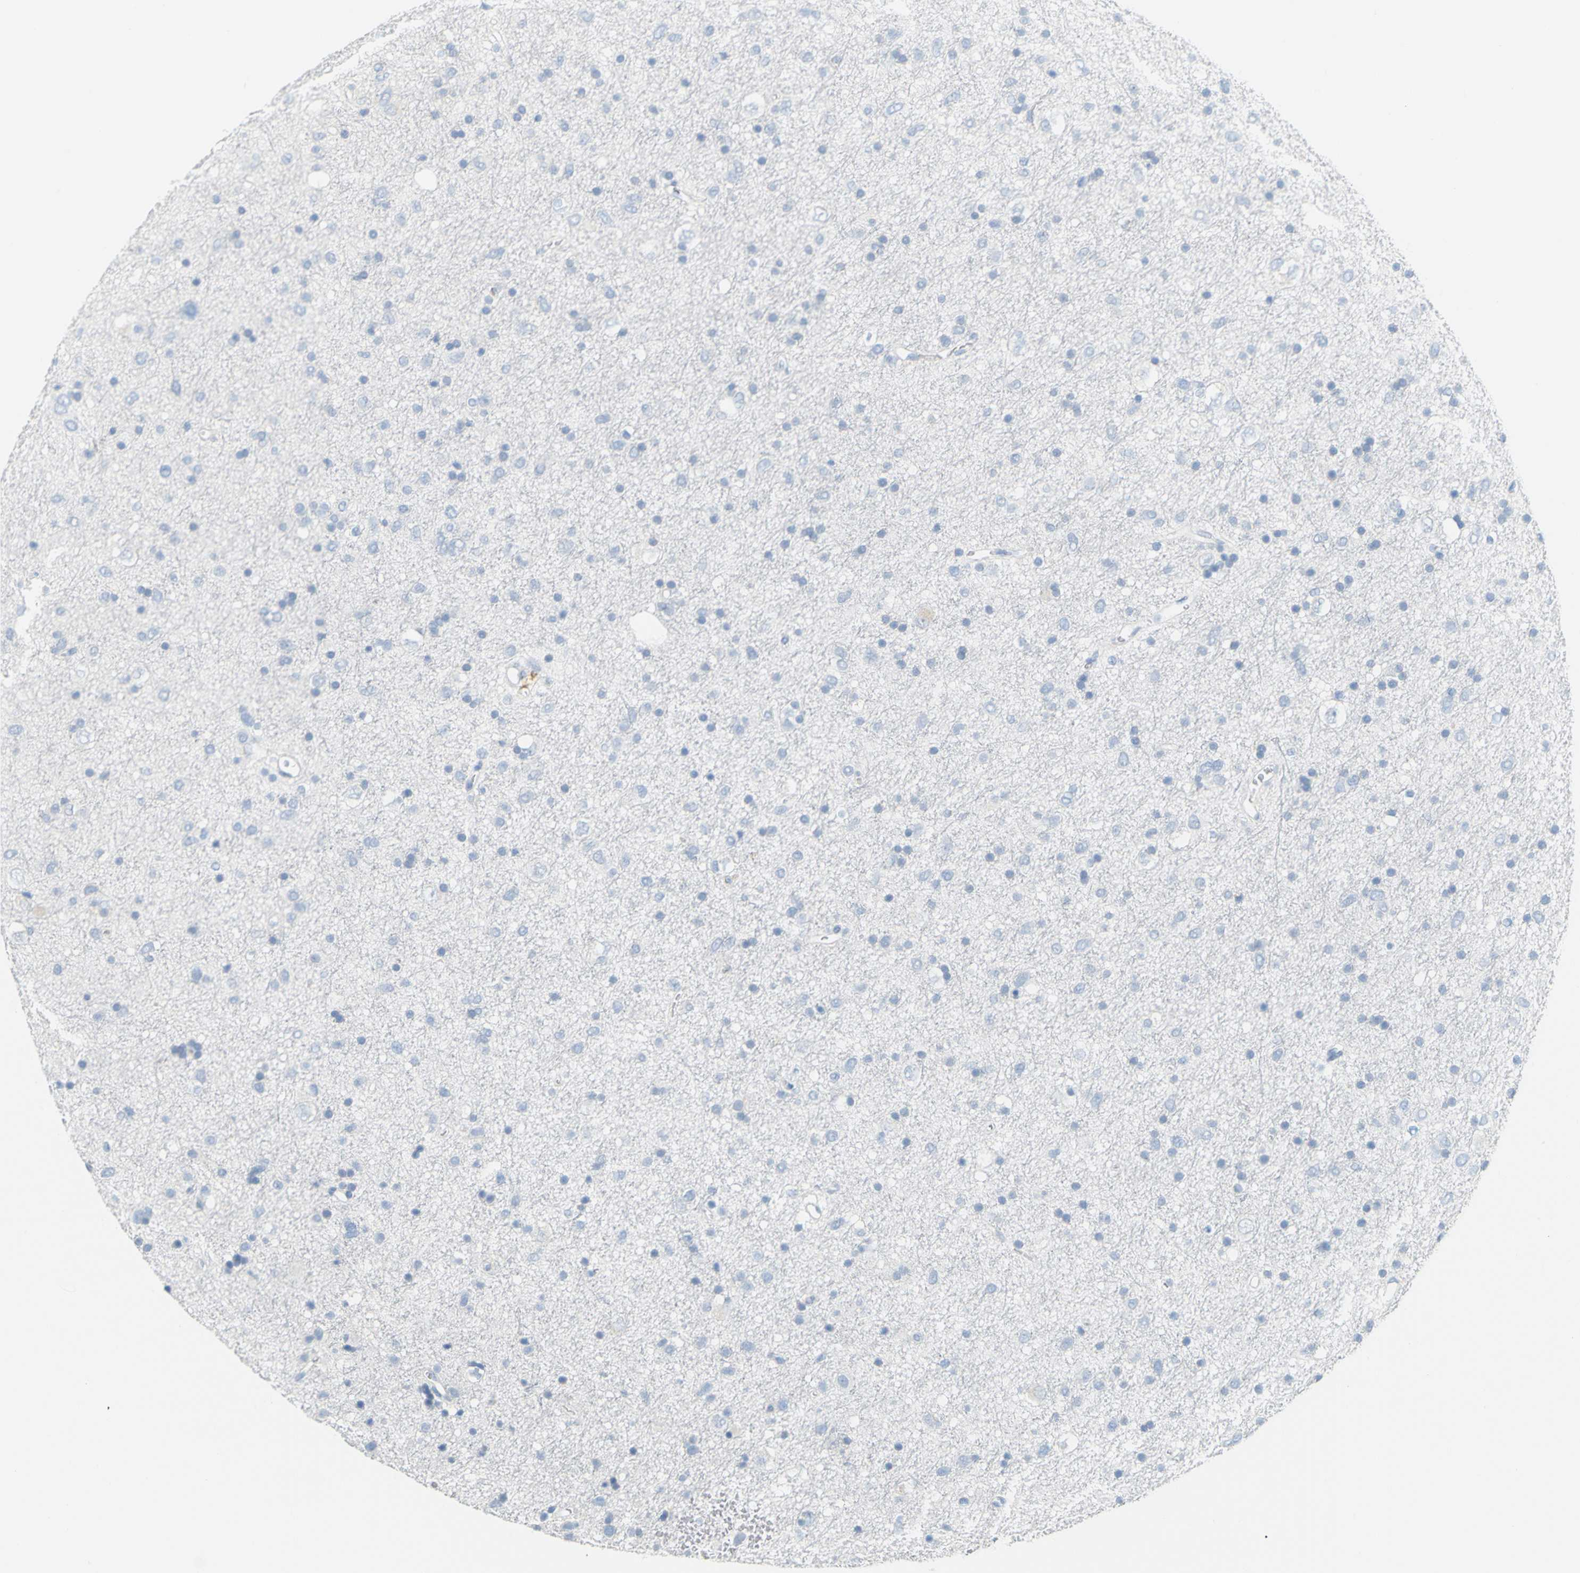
{"staining": {"intensity": "negative", "quantity": "none", "location": "none"}, "tissue": "glioma", "cell_type": "Tumor cells", "image_type": "cancer", "snomed": [{"axis": "morphology", "description": "Glioma, malignant, Low grade"}, {"axis": "topography", "description": "Brain"}], "caption": "The immunohistochemistry (IHC) photomicrograph has no significant expression in tumor cells of glioma tissue. Brightfield microscopy of IHC stained with DAB (brown) and hematoxylin (blue), captured at high magnification.", "gene": "OPN1SW", "patient": {"sex": "male", "age": 77}}